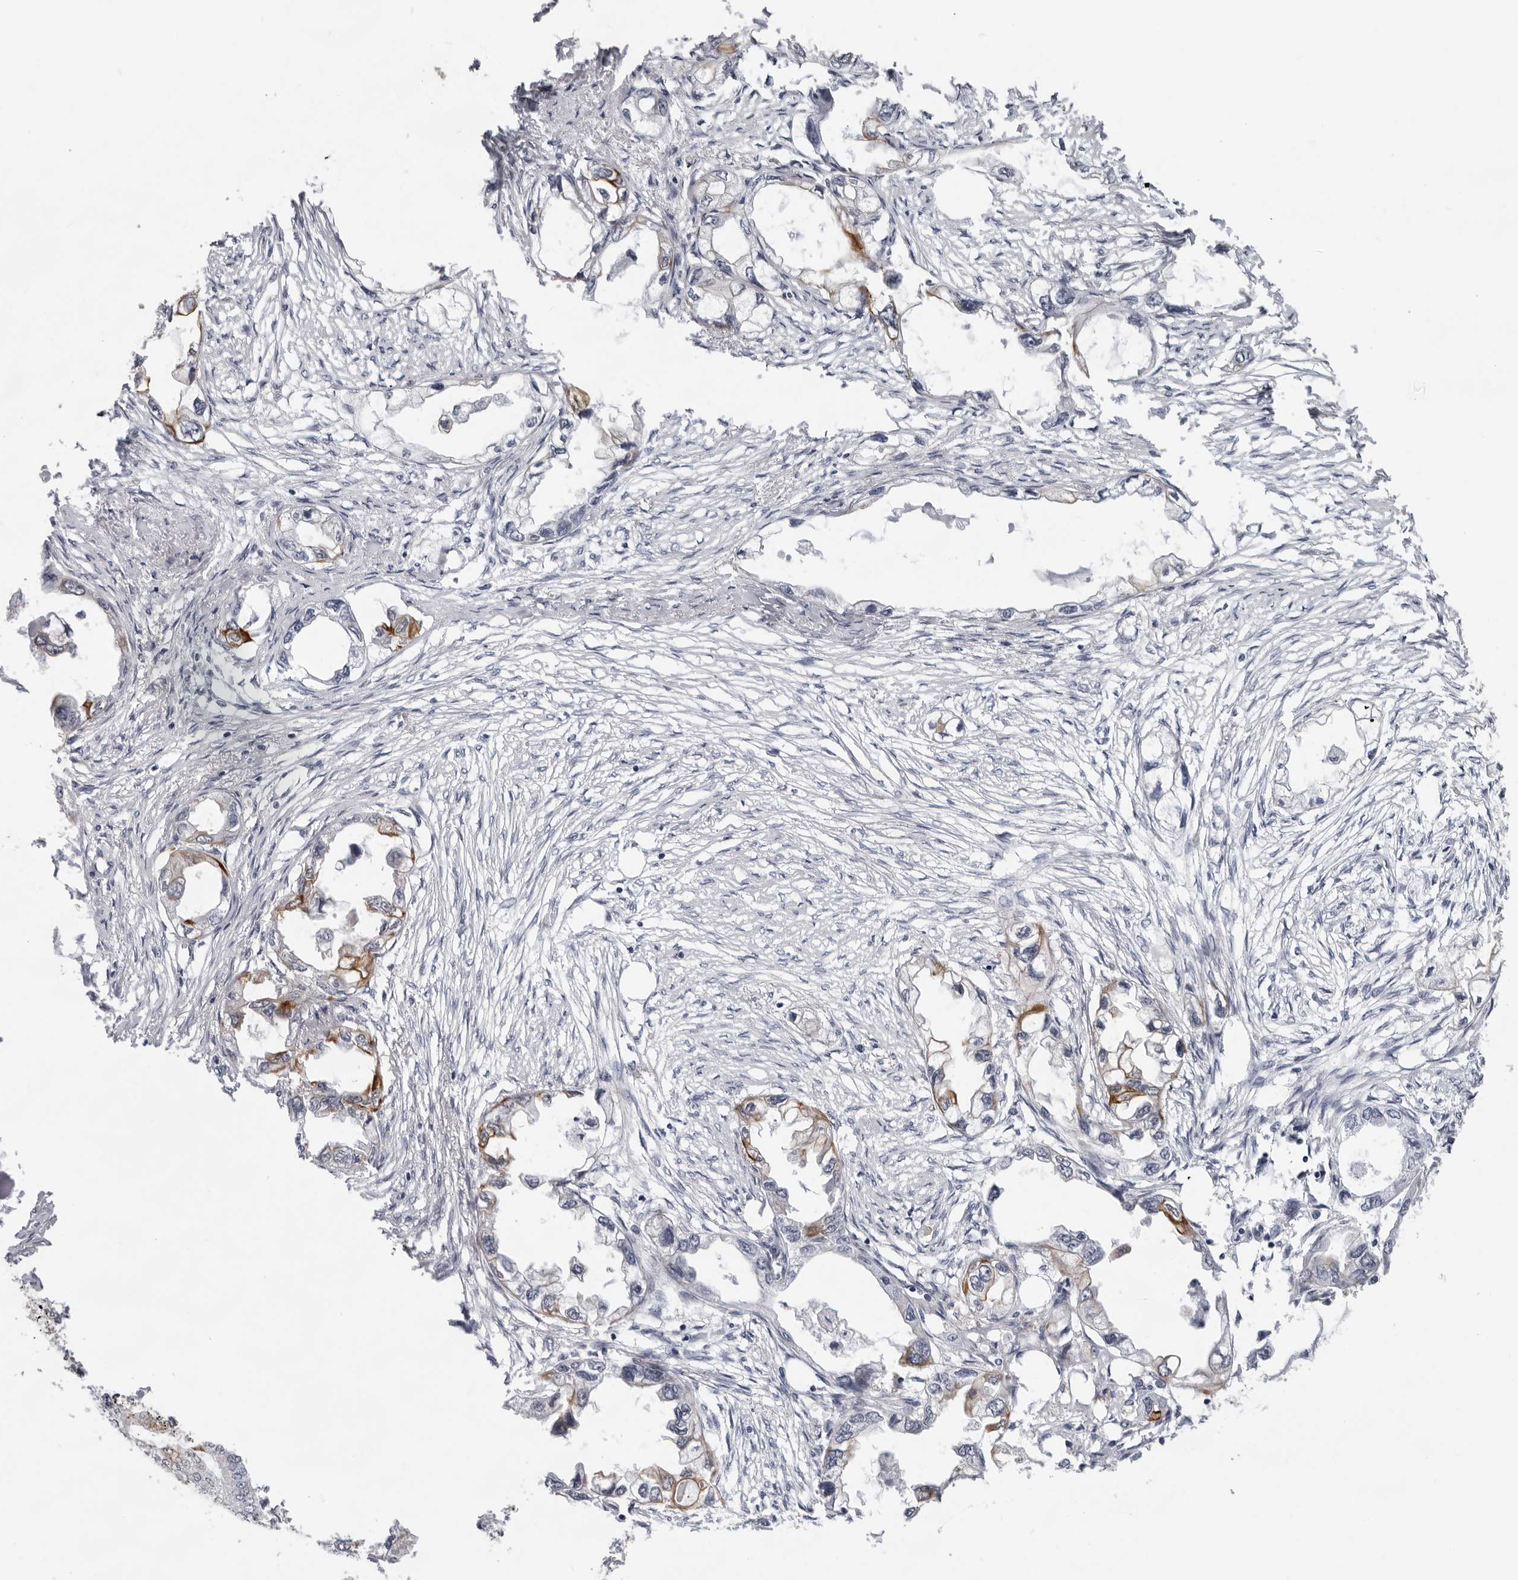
{"staining": {"intensity": "moderate", "quantity": "<25%", "location": "cytoplasmic/membranous"}, "tissue": "endometrial cancer", "cell_type": "Tumor cells", "image_type": "cancer", "snomed": [{"axis": "morphology", "description": "Adenocarcinoma, NOS"}, {"axis": "morphology", "description": "Adenocarcinoma, metastatic, NOS"}, {"axis": "topography", "description": "Adipose tissue"}, {"axis": "topography", "description": "Endometrium"}], "caption": "Protein expression analysis of human adenocarcinoma (endometrial) reveals moderate cytoplasmic/membranous expression in about <25% of tumor cells.", "gene": "CCDC28B", "patient": {"sex": "female", "age": 67}}